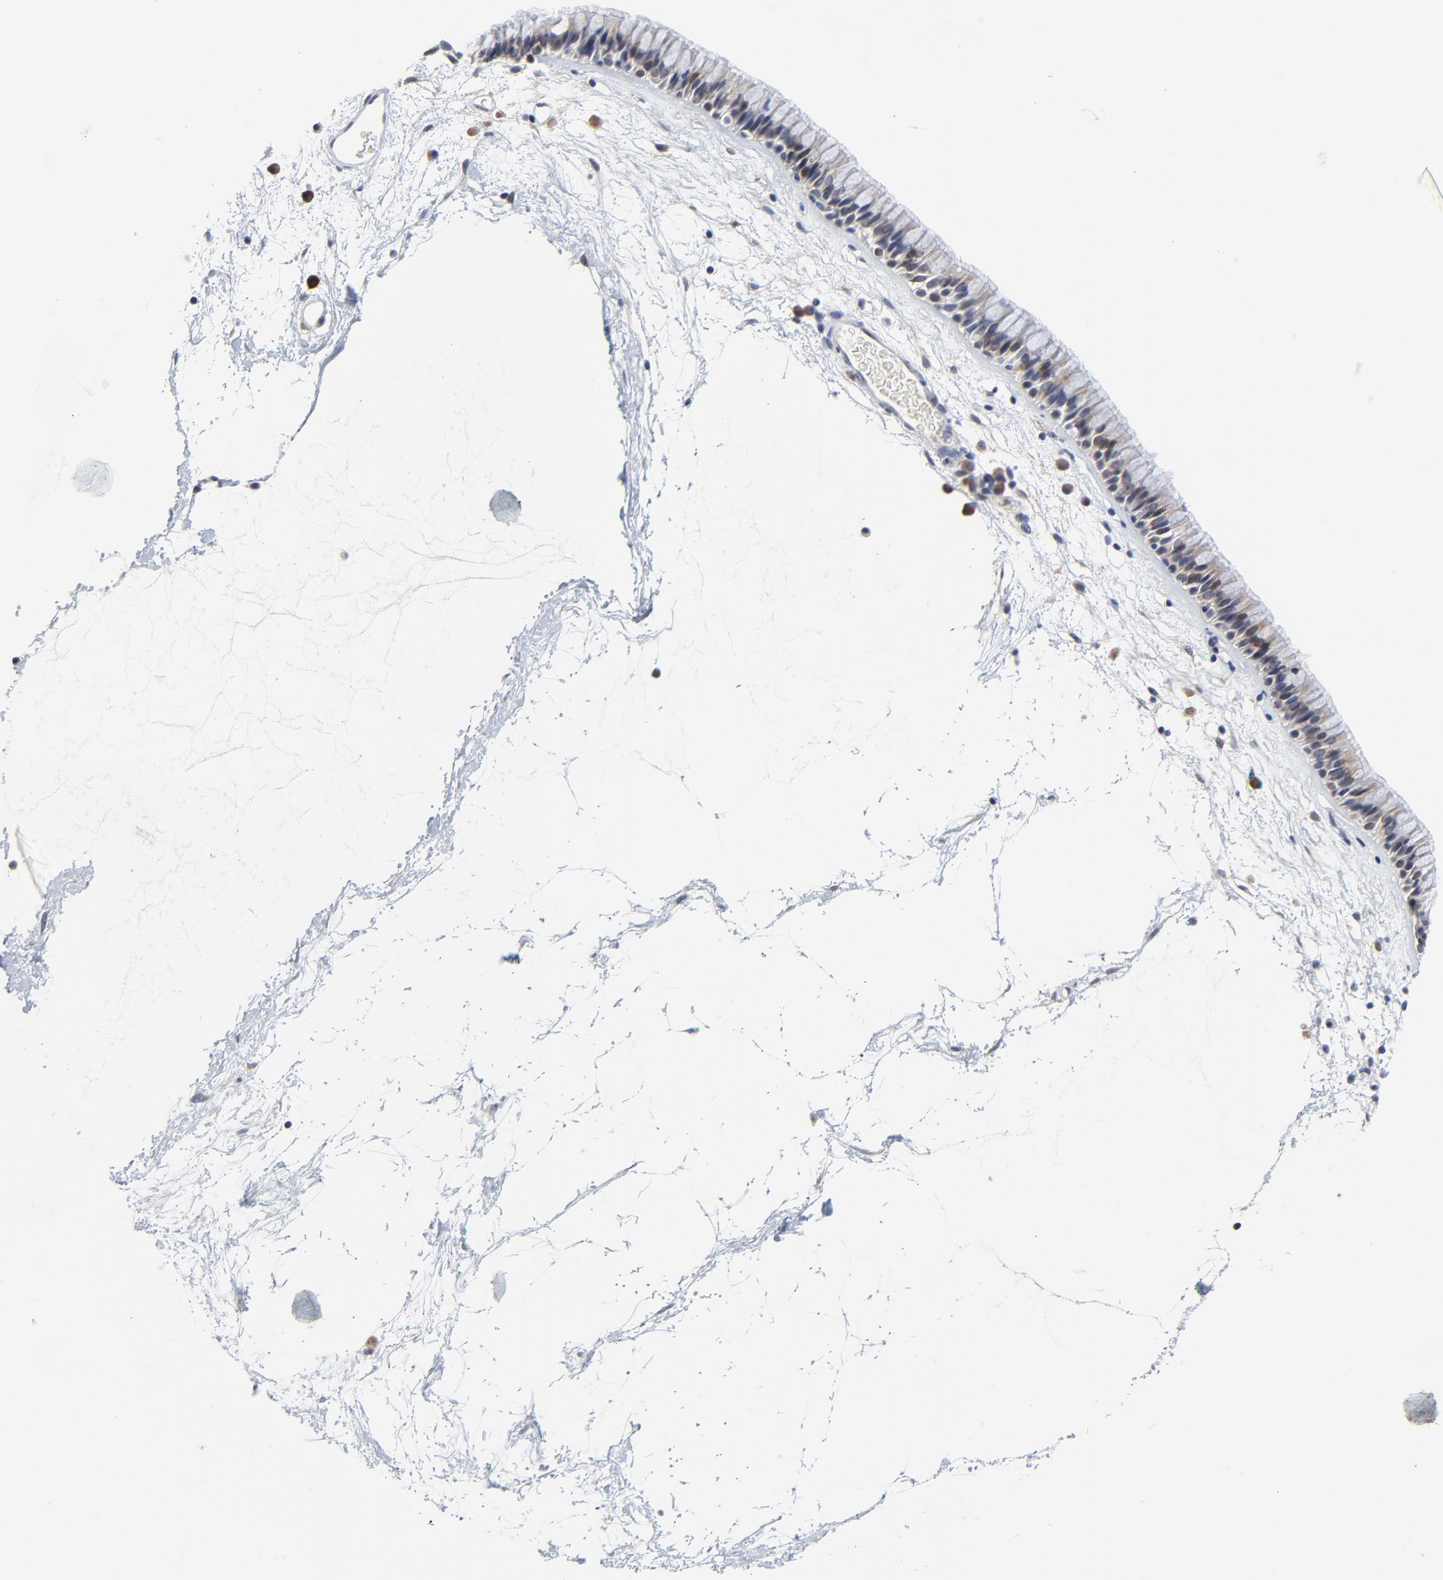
{"staining": {"intensity": "weak", "quantity": "25%-75%", "location": "nuclear"}, "tissue": "nasopharynx", "cell_type": "Respiratory epithelial cells", "image_type": "normal", "snomed": [{"axis": "morphology", "description": "Normal tissue, NOS"}, {"axis": "morphology", "description": "Inflammation, NOS"}, {"axis": "topography", "description": "Nasopharynx"}], "caption": "About 25%-75% of respiratory epithelial cells in normal nasopharynx display weak nuclear protein staining as visualized by brown immunohistochemical staining.", "gene": "NLGN3", "patient": {"sex": "male", "age": 48}}